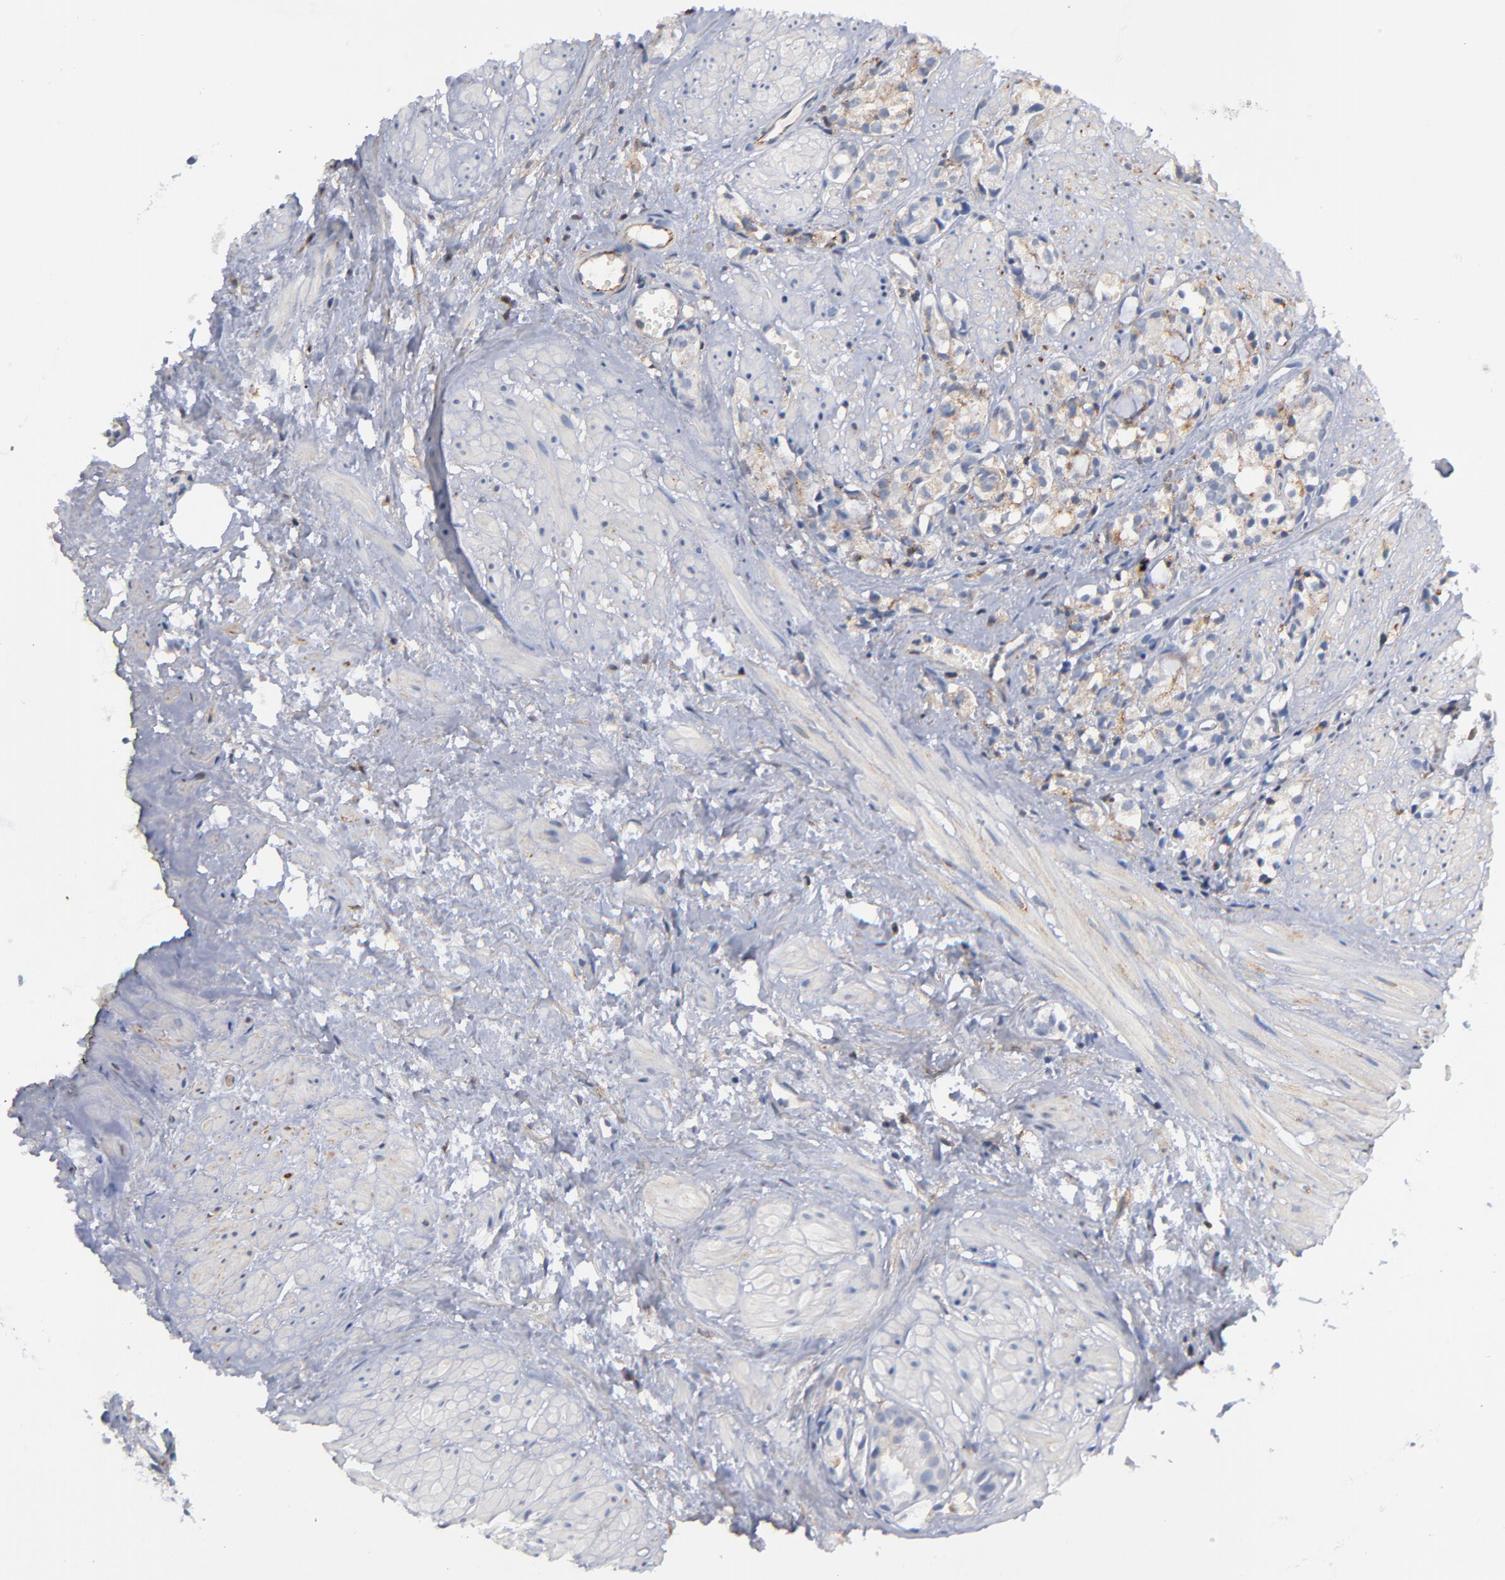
{"staining": {"intensity": "weak", "quantity": "25%-75%", "location": "cytoplasmic/membranous"}, "tissue": "prostate cancer", "cell_type": "Tumor cells", "image_type": "cancer", "snomed": [{"axis": "morphology", "description": "Adenocarcinoma, High grade"}, {"axis": "topography", "description": "Prostate"}], "caption": "There is low levels of weak cytoplasmic/membranous expression in tumor cells of prostate cancer, as demonstrated by immunohistochemical staining (brown color).", "gene": "PDLIM2", "patient": {"sex": "male", "age": 85}}